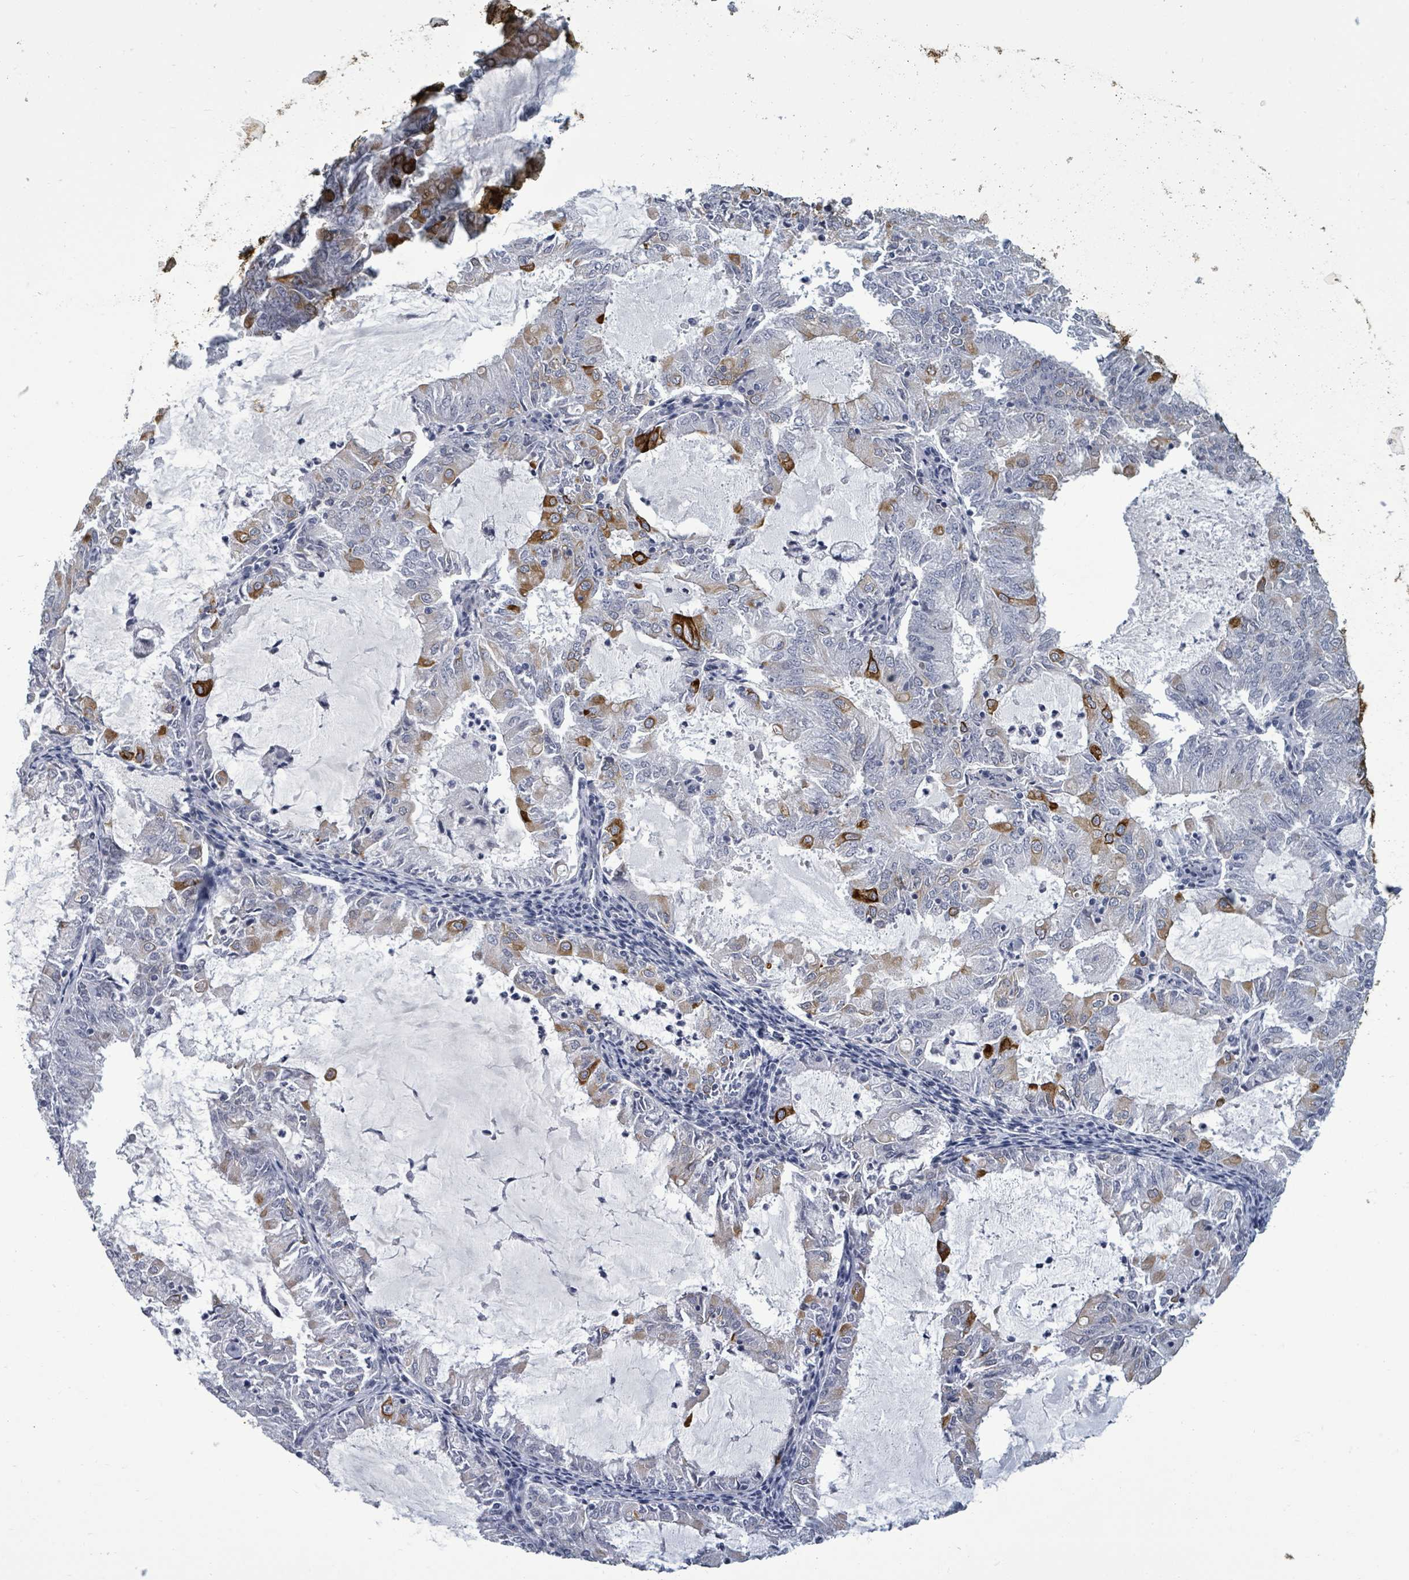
{"staining": {"intensity": "strong", "quantity": "<25%", "location": "cytoplasmic/membranous"}, "tissue": "endometrial cancer", "cell_type": "Tumor cells", "image_type": "cancer", "snomed": [{"axis": "morphology", "description": "Adenocarcinoma, NOS"}, {"axis": "topography", "description": "Endometrium"}], "caption": "Protein staining of endometrial adenocarcinoma tissue shows strong cytoplasmic/membranous staining in about <25% of tumor cells.", "gene": "PTPN20", "patient": {"sex": "female", "age": 57}}